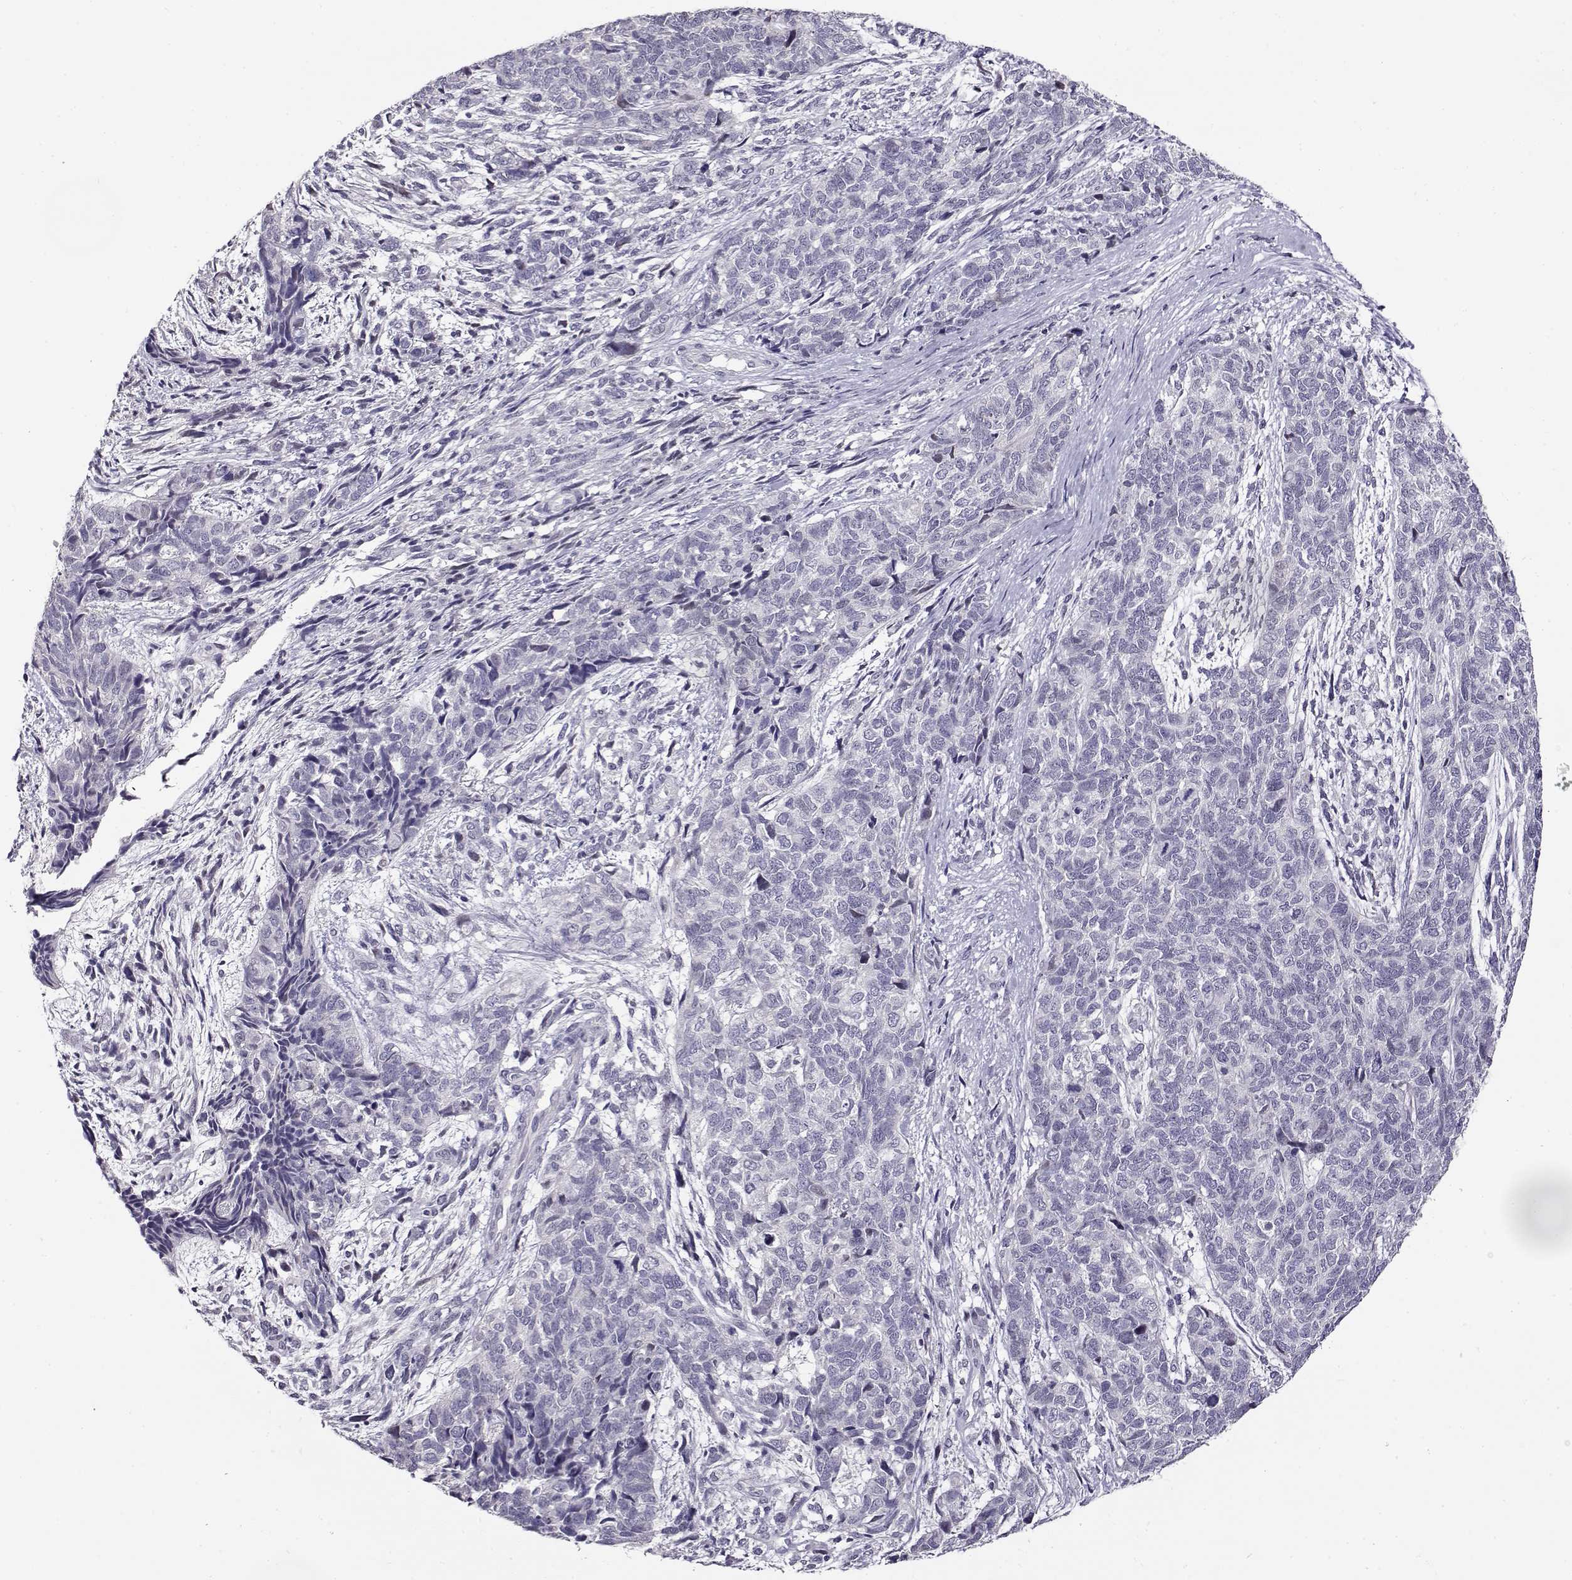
{"staining": {"intensity": "negative", "quantity": "none", "location": "none"}, "tissue": "cervical cancer", "cell_type": "Tumor cells", "image_type": "cancer", "snomed": [{"axis": "morphology", "description": "Squamous cell carcinoma, NOS"}, {"axis": "topography", "description": "Cervix"}], "caption": "The immunohistochemistry image has no significant expression in tumor cells of squamous cell carcinoma (cervical) tissue.", "gene": "RHOXF2", "patient": {"sex": "female", "age": 63}}